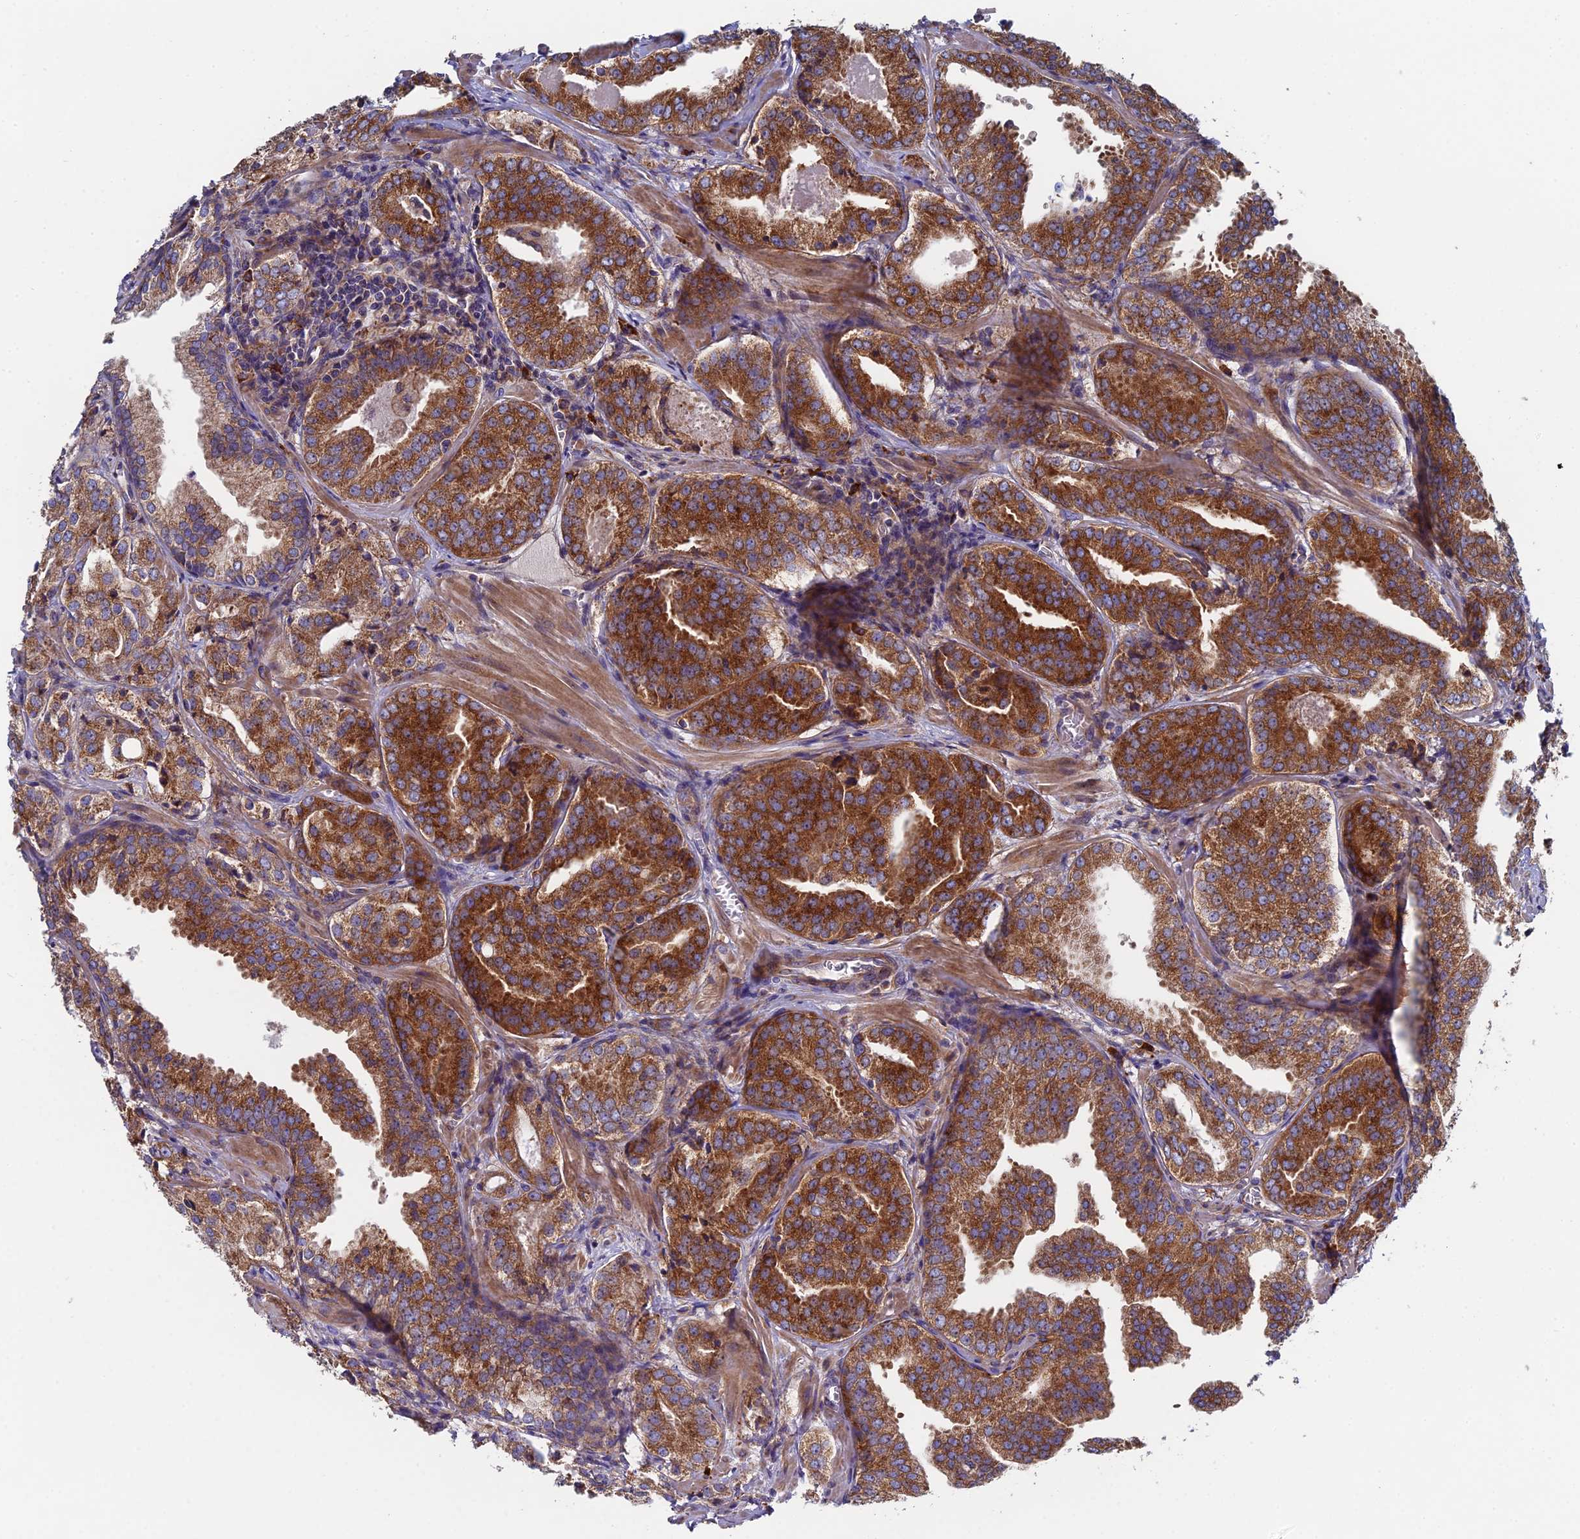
{"staining": {"intensity": "strong", "quantity": ">75%", "location": "cytoplasmic/membranous"}, "tissue": "prostate cancer", "cell_type": "Tumor cells", "image_type": "cancer", "snomed": [{"axis": "morphology", "description": "Adenocarcinoma, Low grade"}, {"axis": "topography", "description": "Prostate"}], "caption": "Immunohistochemistry (IHC) (DAB) staining of prostate cancer displays strong cytoplasmic/membranous protein expression in about >75% of tumor cells.", "gene": "CLCN3", "patient": {"sex": "male", "age": 60}}